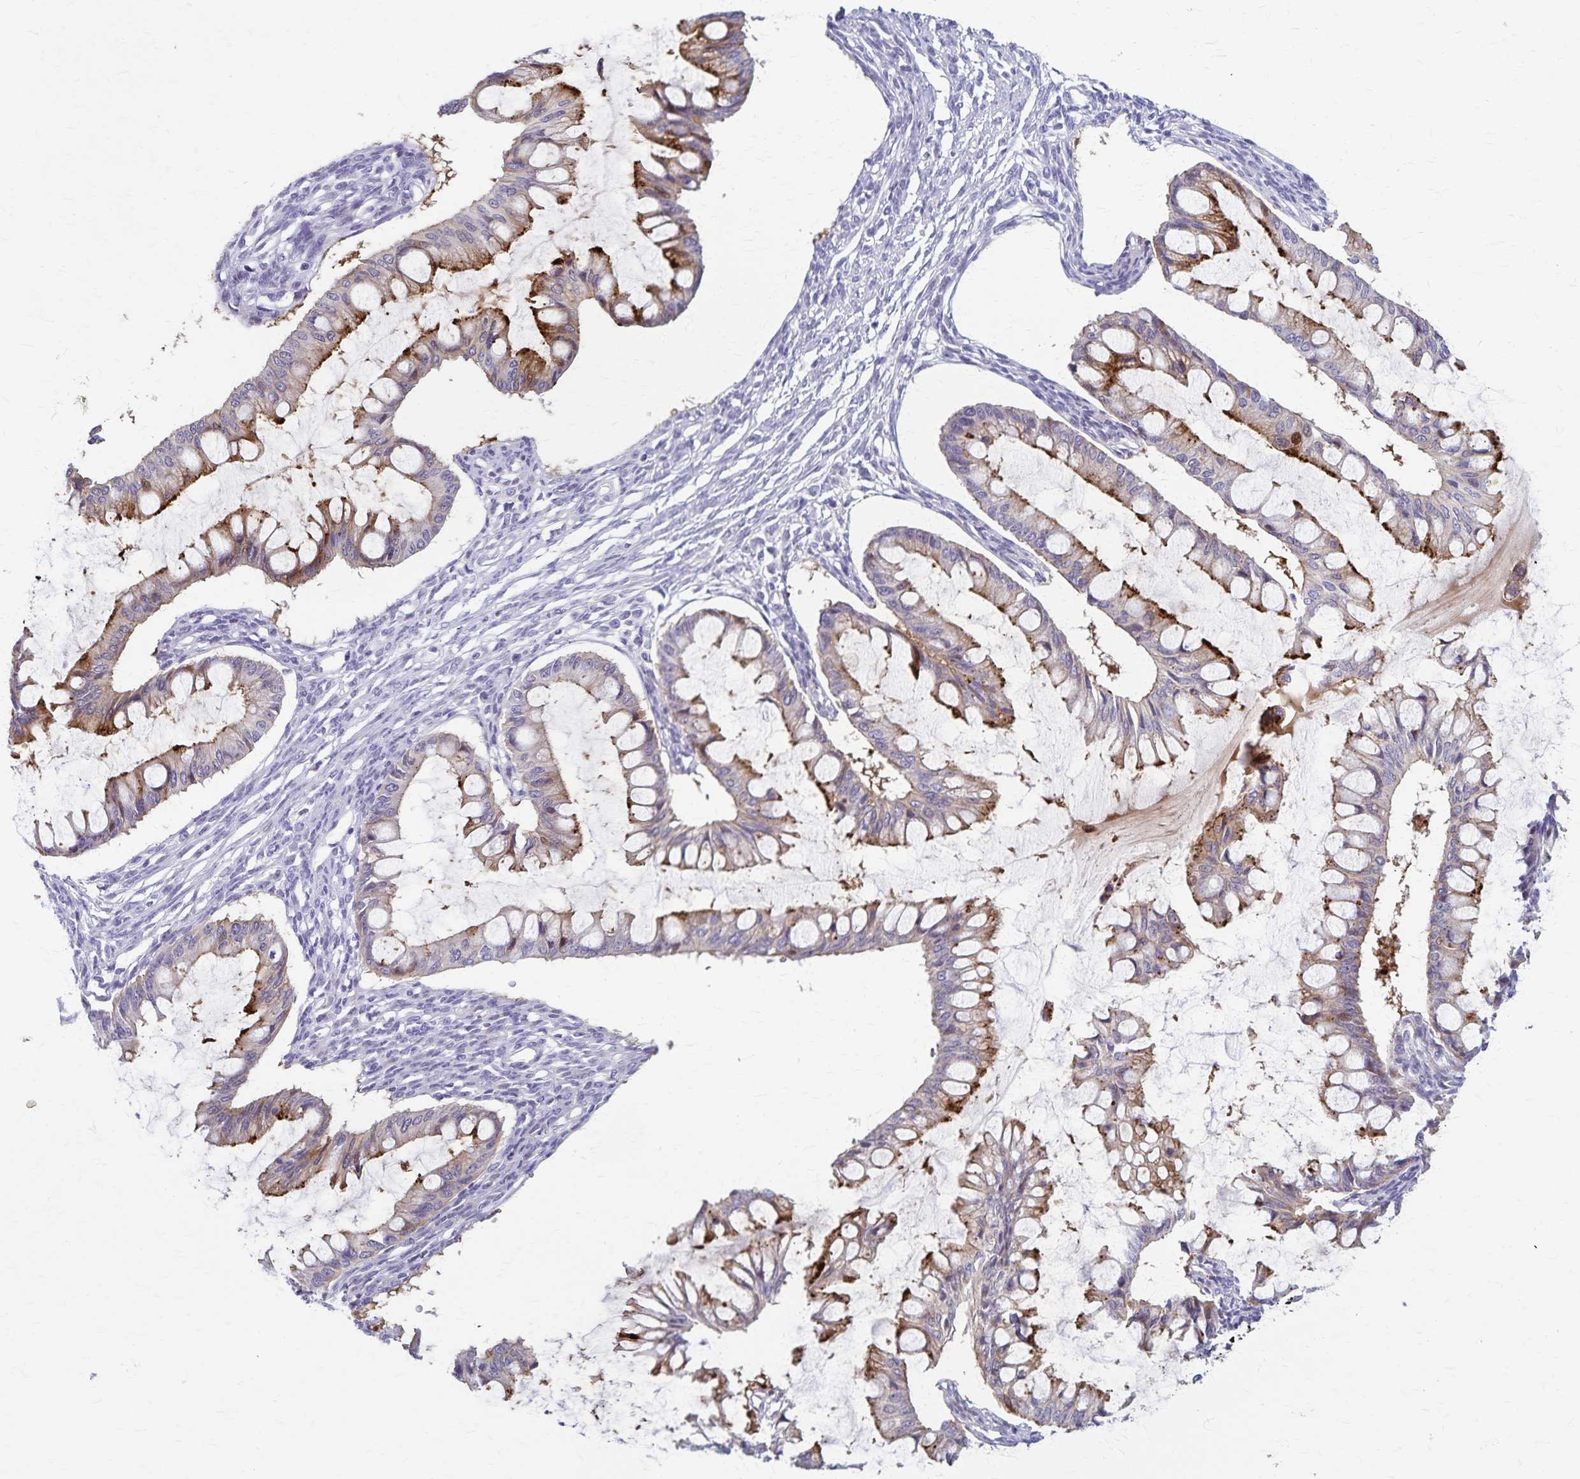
{"staining": {"intensity": "strong", "quantity": "<25%", "location": "cytoplasmic/membranous"}, "tissue": "ovarian cancer", "cell_type": "Tumor cells", "image_type": "cancer", "snomed": [{"axis": "morphology", "description": "Cystadenocarcinoma, mucinous, NOS"}, {"axis": "topography", "description": "Ovary"}], "caption": "A medium amount of strong cytoplasmic/membranous positivity is appreciated in about <25% of tumor cells in ovarian cancer tissue. The staining was performed using DAB (3,3'-diaminobenzidine), with brown indicating positive protein expression. Nuclei are stained blue with hematoxylin.", "gene": "TMEM60", "patient": {"sex": "female", "age": 73}}